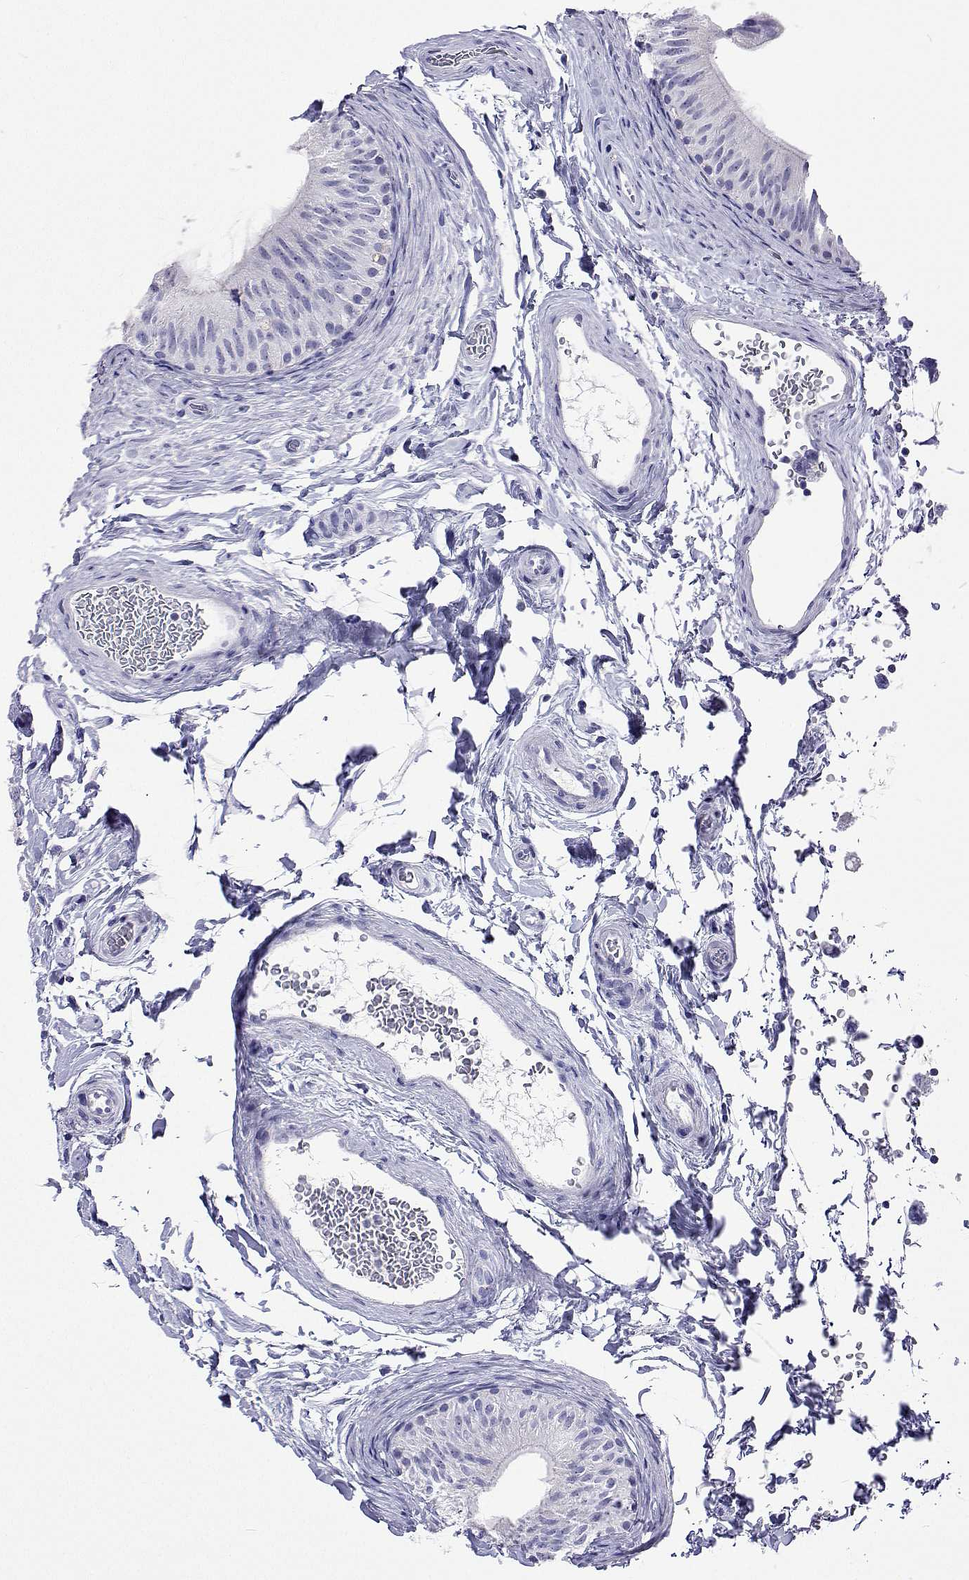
{"staining": {"intensity": "negative", "quantity": "none", "location": "none"}, "tissue": "epididymis", "cell_type": "Glandular cells", "image_type": "normal", "snomed": [{"axis": "morphology", "description": "Normal tissue, NOS"}, {"axis": "topography", "description": "Epididymis, spermatic cord, NOS"}, {"axis": "topography", "description": "Epididymis"}], "caption": "The image demonstrates no significant positivity in glandular cells of epididymis.", "gene": "UMODL1", "patient": {"sex": "male", "age": 31}}